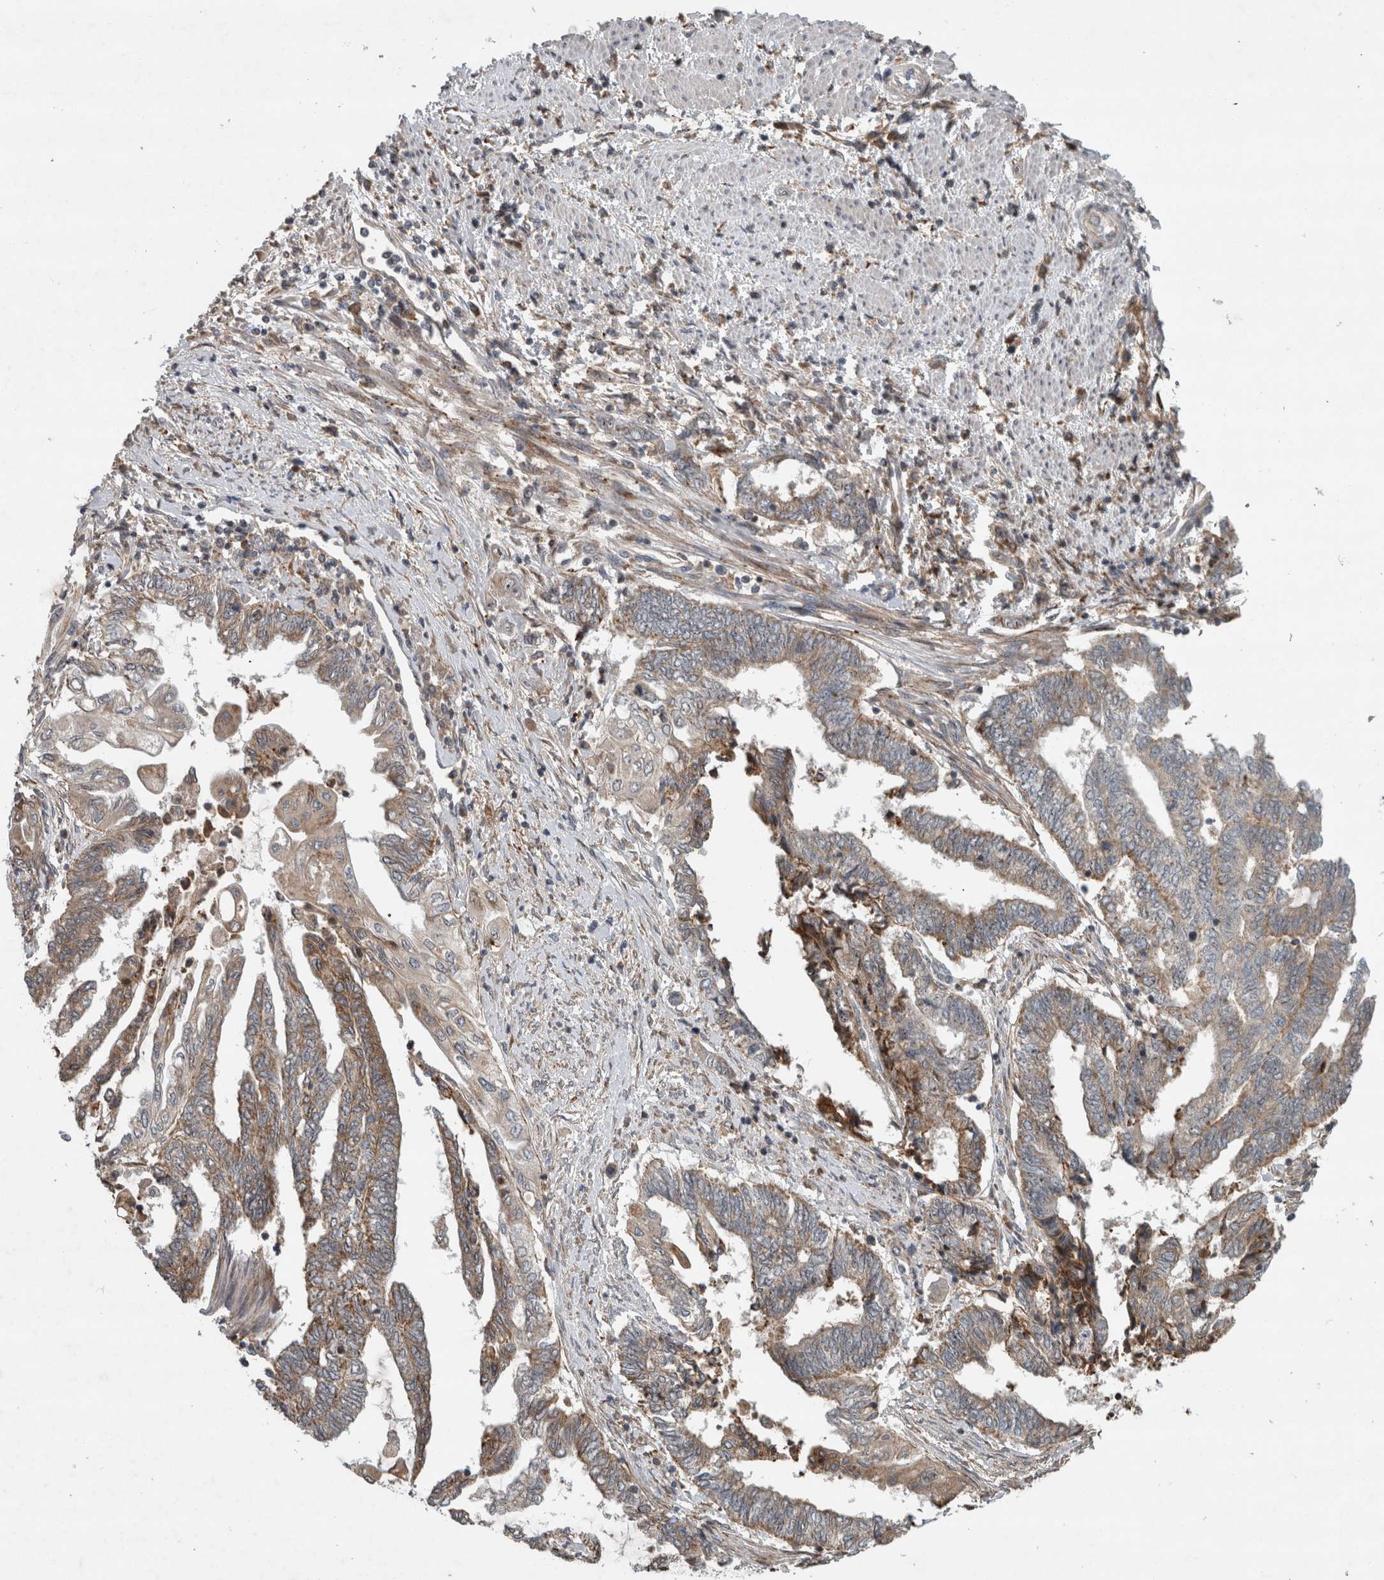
{"staining": {"intensity": "moderate", "quantity": "<25%", "location": "cytoplasmic/membranous"}, "tissue": "endometrial cancer", "cell_type": "Tumor cells", "image_type": "cancer", "snomed": [{"axis": "morphology", "description": "Adenocarcinoma, NOS"}, {"axis": "topography", "description": "Uterus"}, {"axis": "topography", "description": "Endometrium"}], "caption": "Approximately <25% of tumor cells in endometrial adenocarcinoma show moderate cytoplasmic/membranous protein positivity as visualized by brown immunohistochemical staining.", "gene": "GPR137B", "patient": {"sex": "female", "age": 70}}